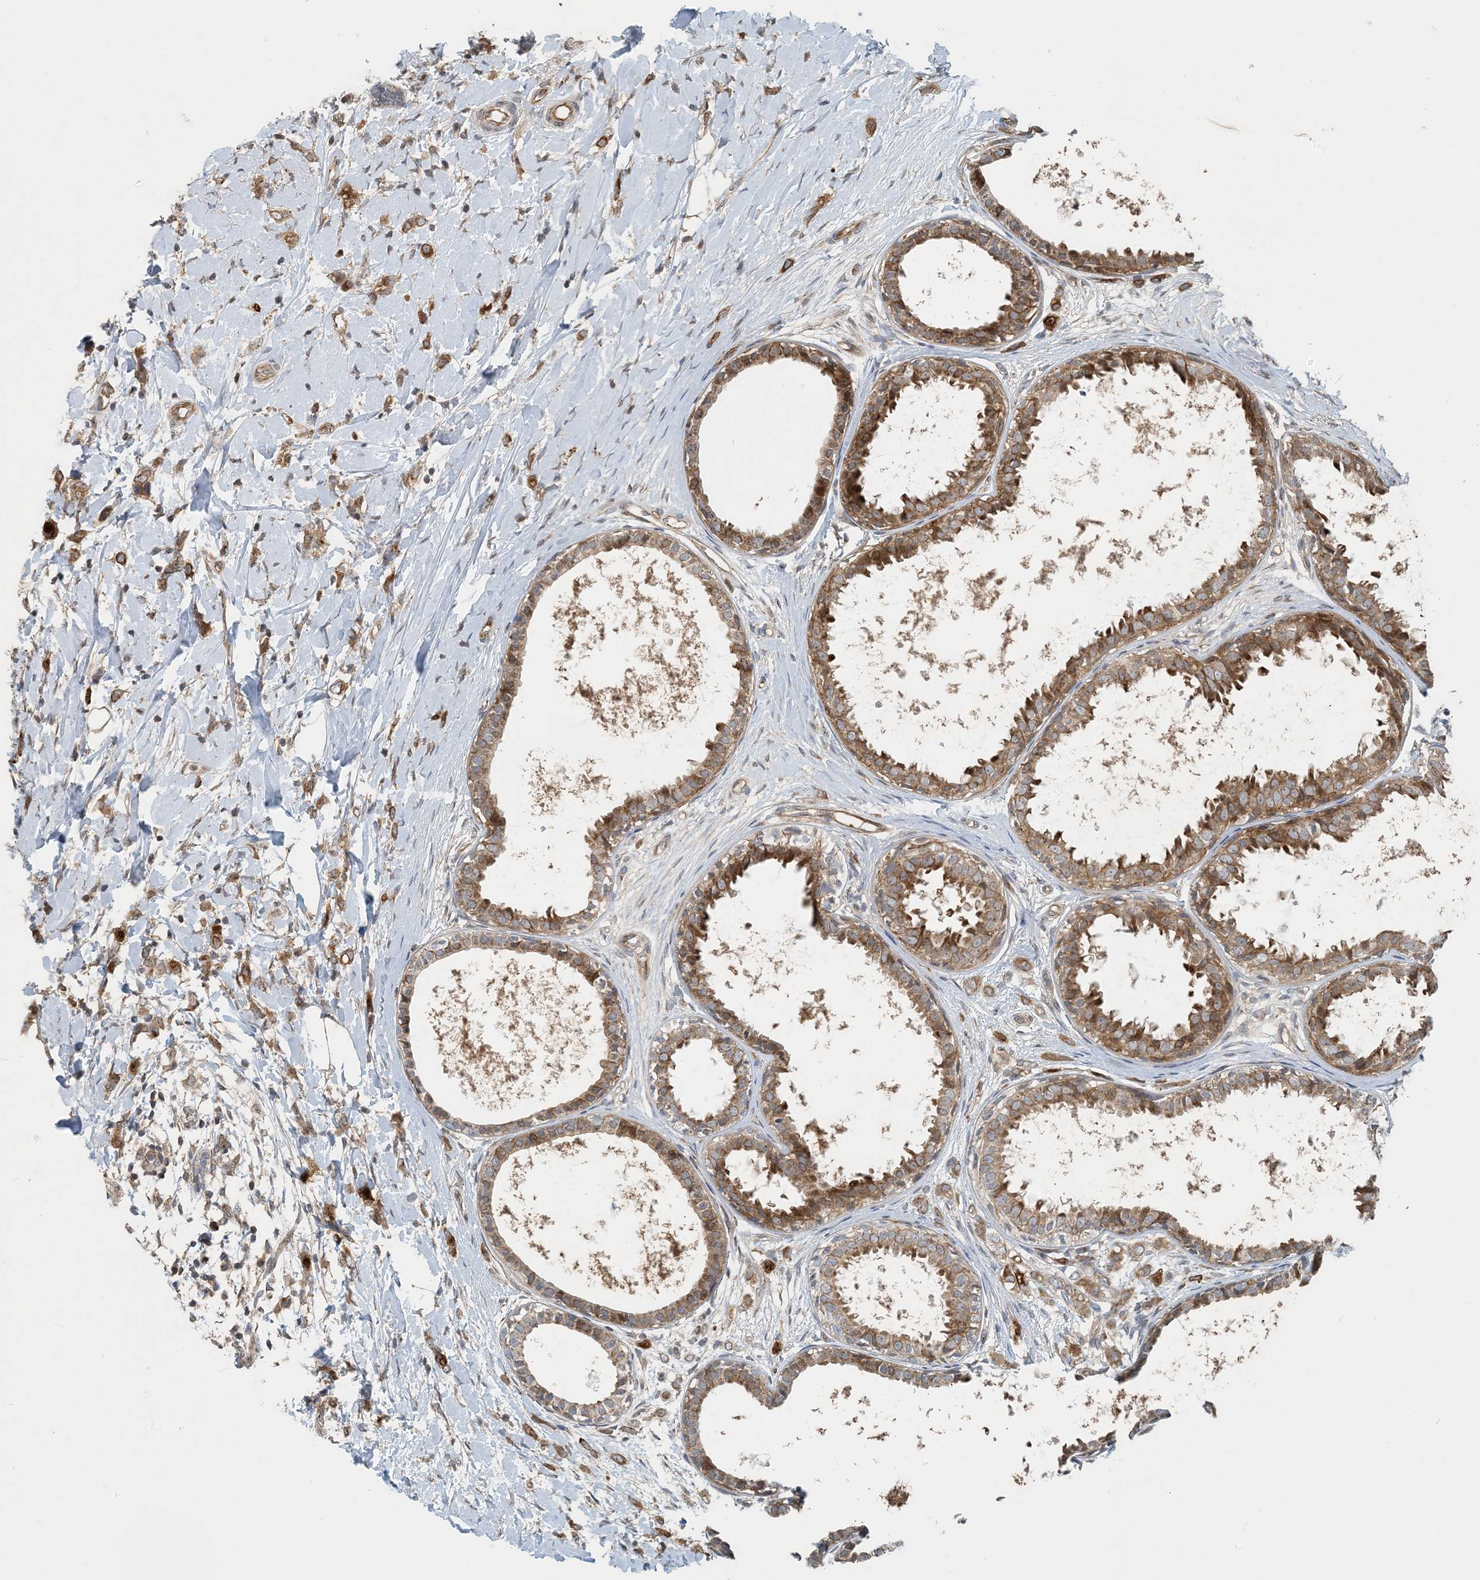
{"staining": {"intensity": "moderate", "quantity": ">75%", "location": "cytoplasmic/membranous"}, "tissue": "breast cancer", "cell_type": "Tumor cells", "image_type": "cancer", "snomed": [{"axis": "morphology", "description": "Normal tissue, NOS"}, {"axis": "morphology", "description": "Lobular carcinoma"}, {"axis": "topography", "description": "Breast"}], "caption": "Lobular carcinoma (breast) tissue shows moderate cytoplasmic/membranous expression in approximately >75% of tumor cells (DAB IHC with brightfield microscopy, high magnification).", "gene": "ZBTB3", "patient": {"sex": "female", "age": 47}}